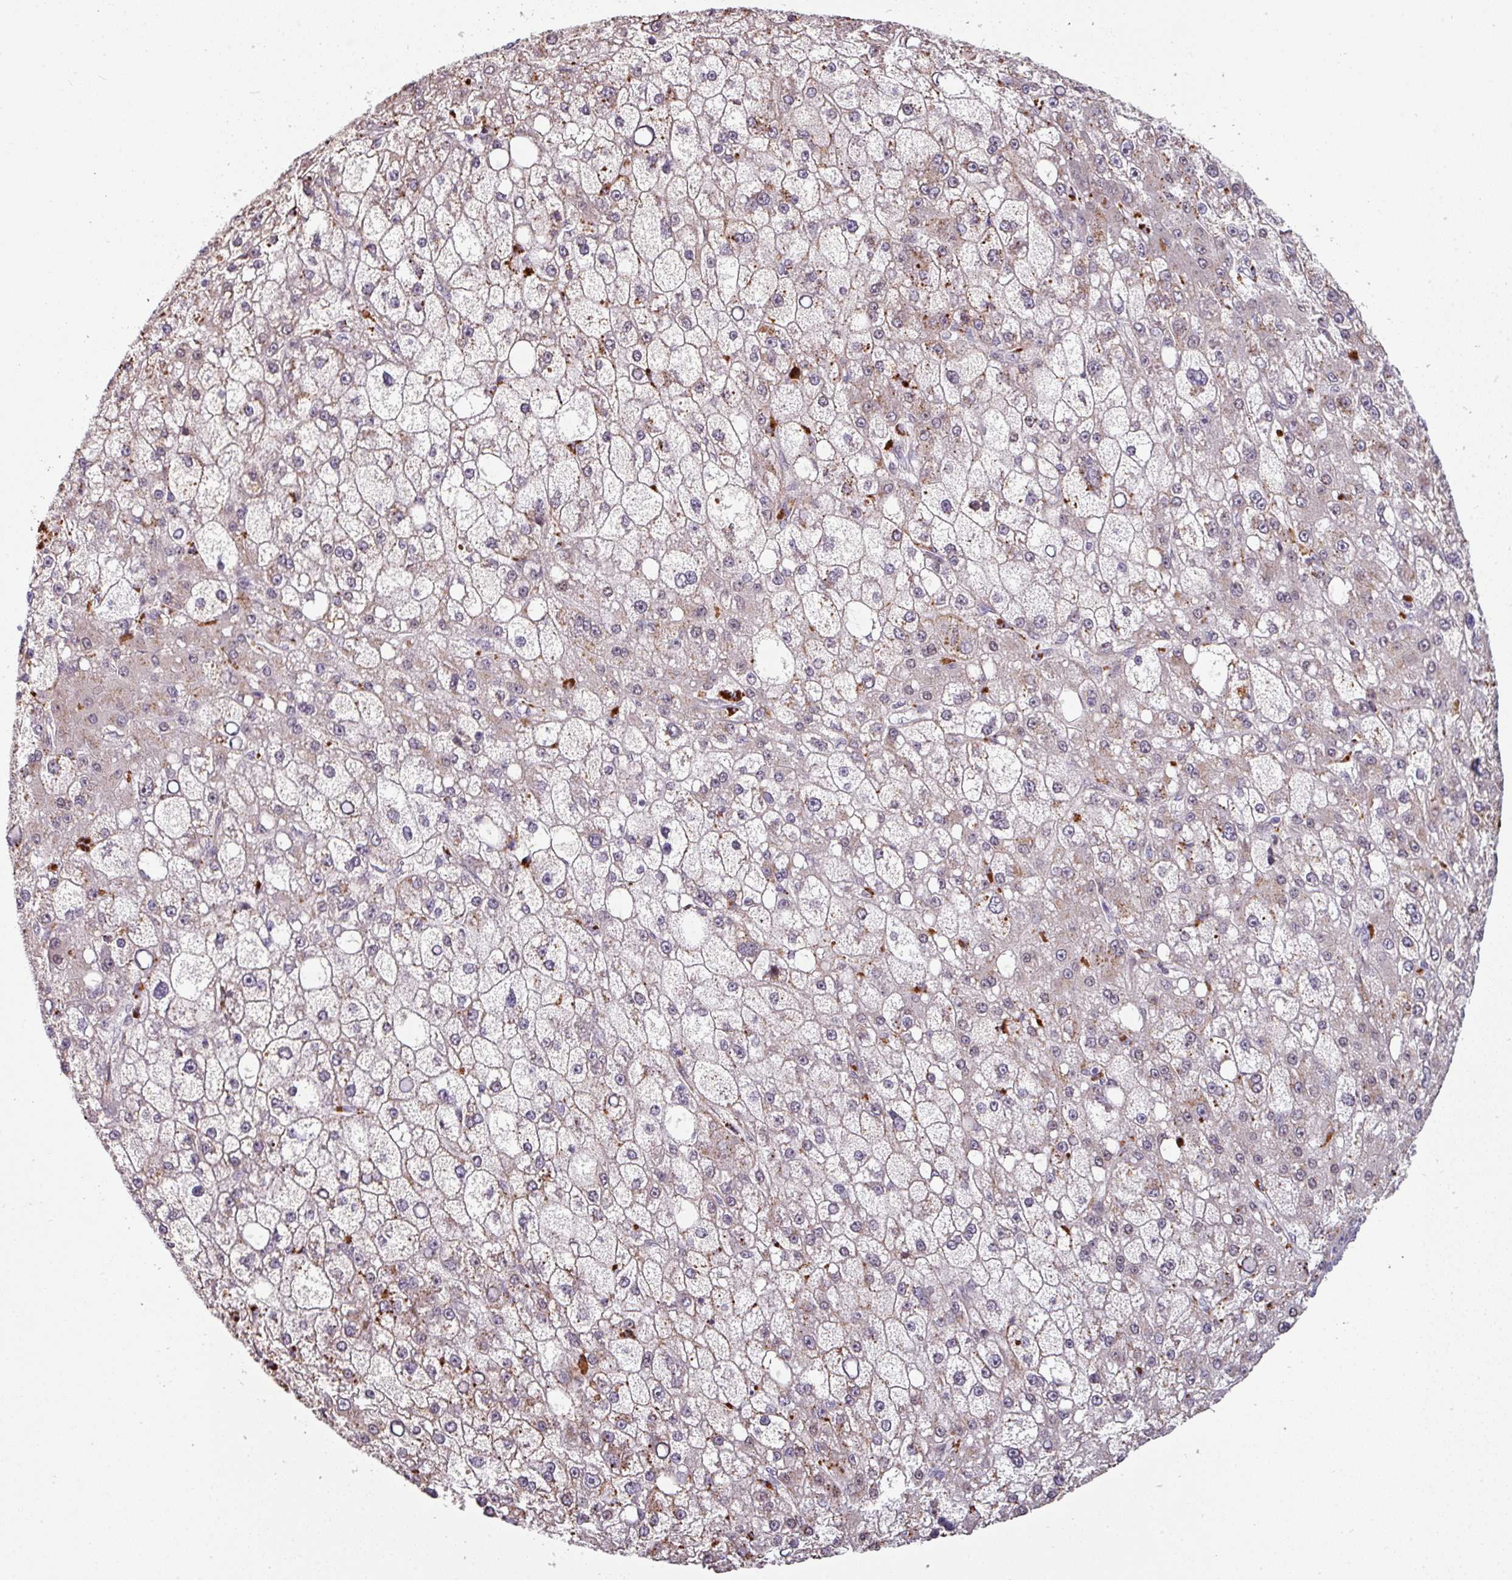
{"staining": {"intensity": "moderate", "quantity": "25%-75%", "location": "cytoplasmic/membranous,nuclear"}, "tissue": "liver cancer", "cell_type": "Tumor cells", "image_type": "cancer", "snomed": [{"axis": "morphology", "description": "Carcinoma, Hepatocellular, NOS"}, {"axis": "topography", "description": "Liver"}], "caption": "Protein expression analysis of liver cancer (hepatocellular carcinoma) demonstrates moderate cytoplasmic/membranous and nuclear positivity in about 25%-75% of tumor cells. (DAB IHC, brown staining for protein, blue staining for nuclei).", "gene": "SWSAP1", "patient": {"sex": "male", "age": 67}}